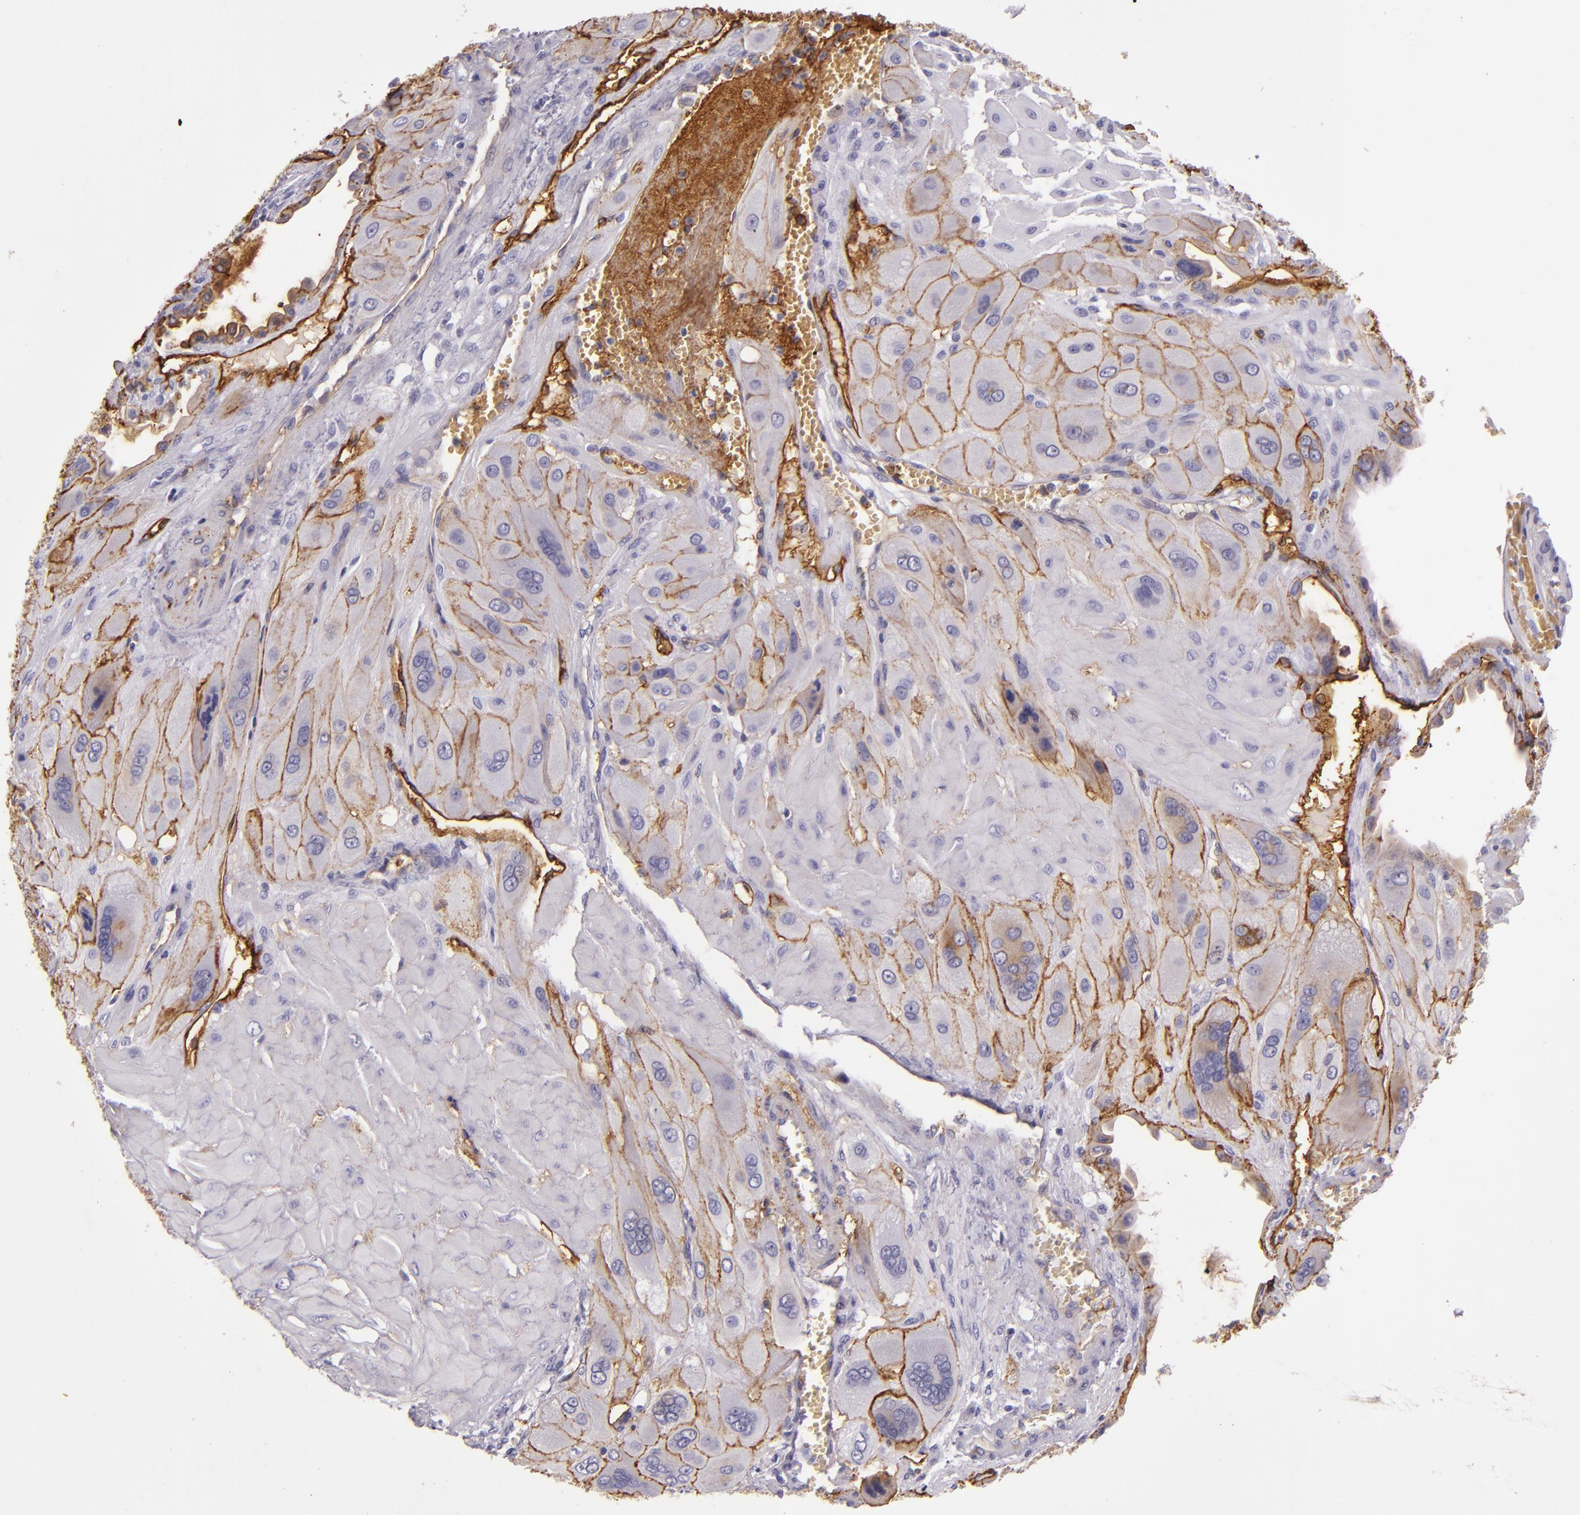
{"staining": {"intensity": "moderate", "quantity": ">75%", "location": "cytoplasmic/membranous"}, "tissue": "cervical cancer", "cell_type": "Tumor cells", "image_type": "cancer", "snomed": [{"axis": "morphology", "description": "Squamous cell carcinoma, NOS"}, {"axis": "topography", "description": "Cervix"}], "caption": "Cervical squamous cell carcinoma was stained to show a protein in brown. There is medium levels of moderate cytoplasmic/membranous staining in about >75% of tumor cells.", "gene": "CD9", "patient": {"sex": "female", "age": 34}}